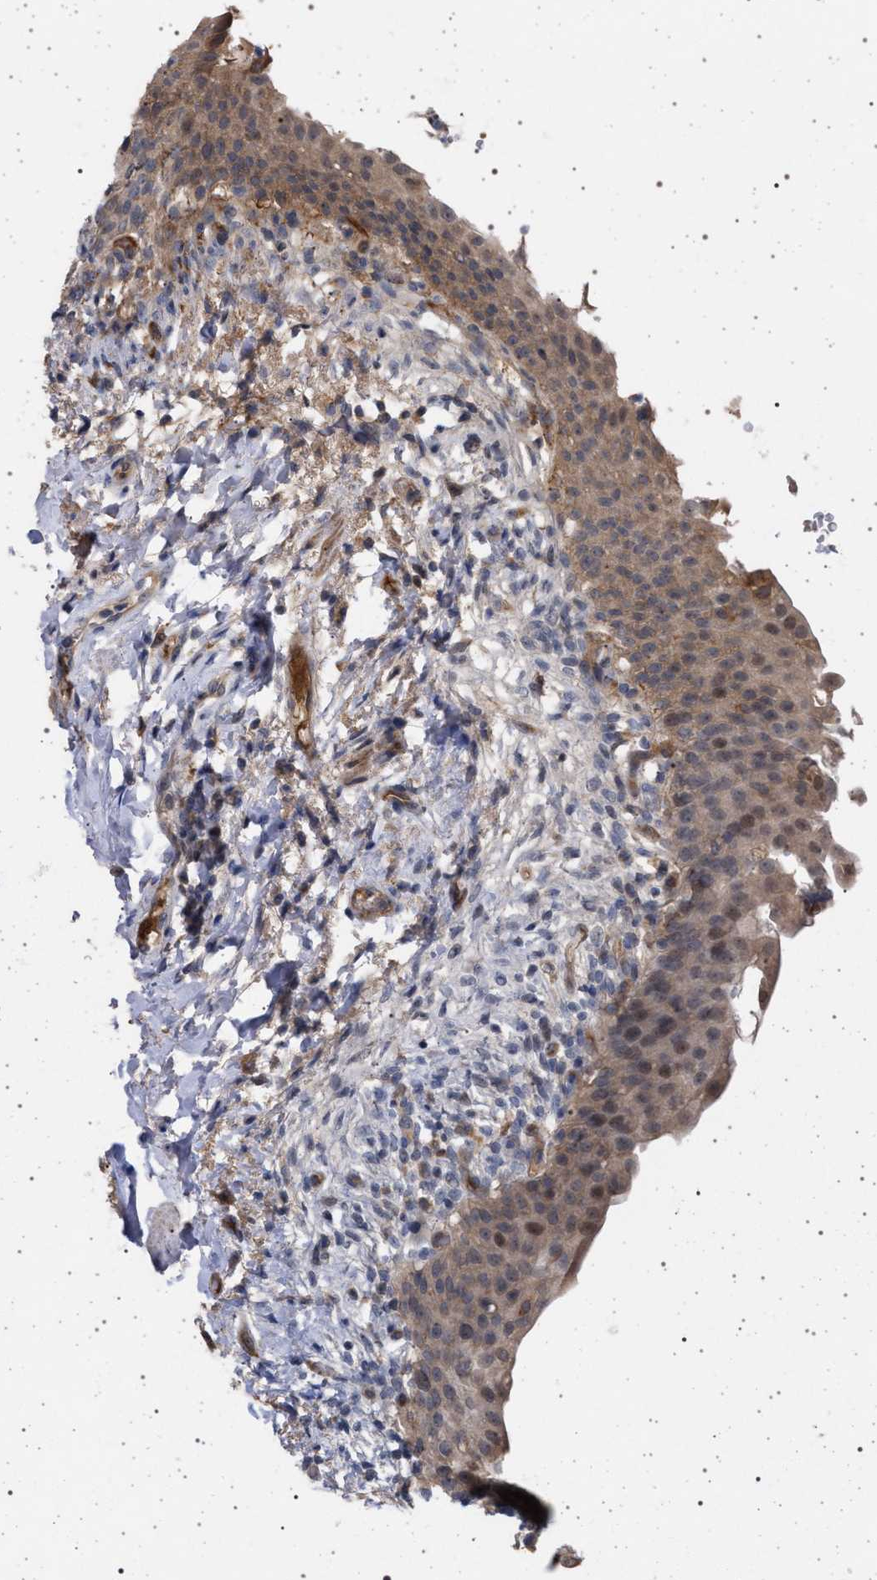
{"staining": {"intensity": "moderate", "quantity": ">75%", "location": "cytoplasmic/membranous,nuclear"}, "tissue": "urinary bladder", "cell_type": "Urothelial cells", "image_type": "normal", "snomed": [{"axis": "morphology", "description": "Normal tissue, NOS"}, {"axis": "topography", "description": "Urinary bladder"}], "caption": "Brown immunohistochemical staining in unremarkable human urinary bladder exhibits moderate cytoplasmic/membranous,nuclear expression in about >75% of urothelial cells. (Brightfield microscopy of DAB IHC at high magnification).", "gene": "RBM48", "patient": {"sex": "female", "age": 60}}